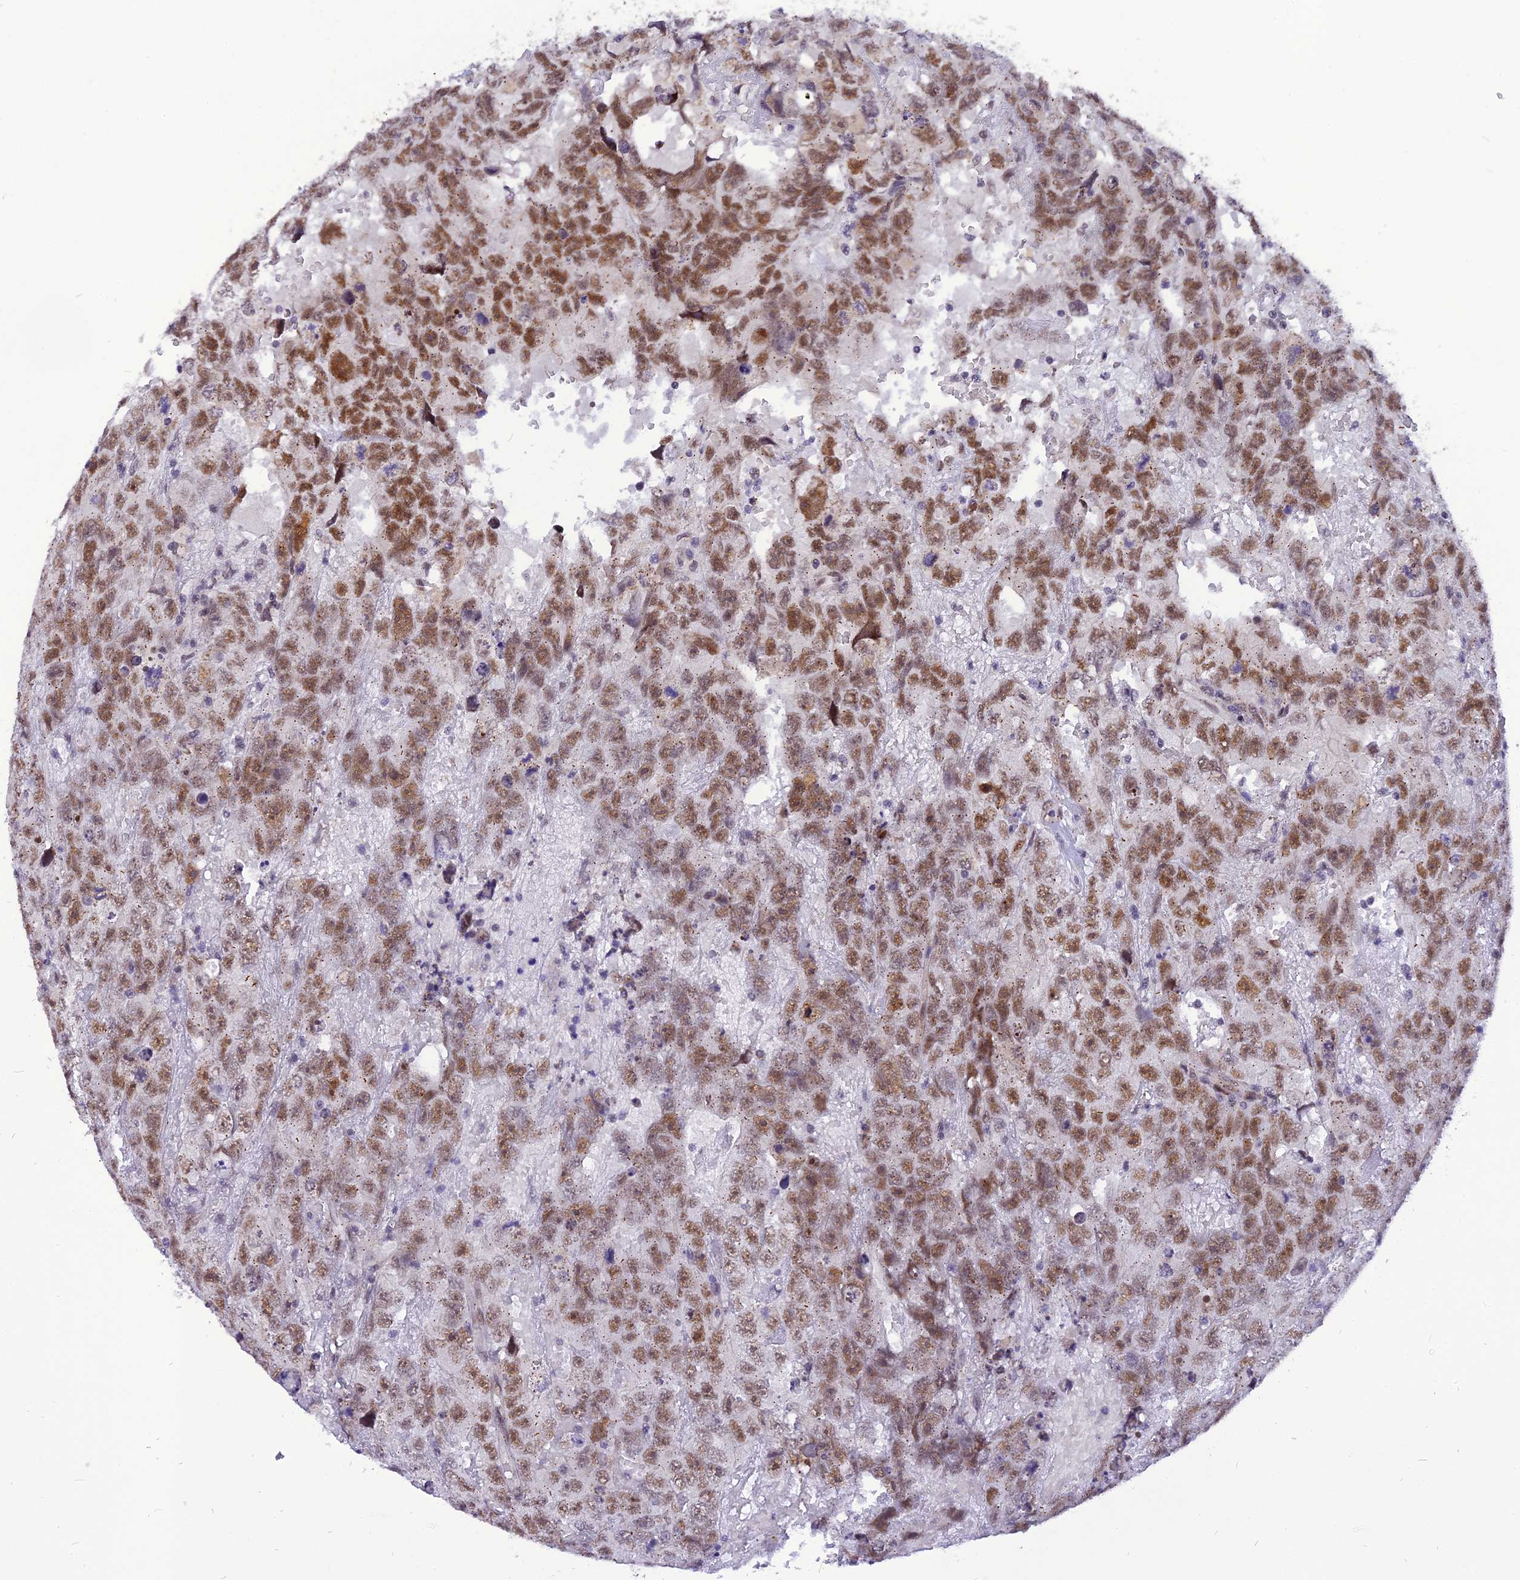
{"staining": {"intensity": "moderate", "quantity": ">75%", "location": "nuclear"}, "tissue": "testis cancer", "cell_type": "Tumor cells", "image_type": "cancer", "snomed": [{"axis": "morphology", "description": "Carcinoma, Embryonal, NOS"}, {"axis": "topography", "description": "Testis"}], "caption": "Moderate nuclear staining is appreciated in about >75% of tumor cells in embryonal carcinoma (testis). Nuclei are stained in blue.", "gene": "IRF2BP1", "patient": {"sex": "male", "age": 45}}